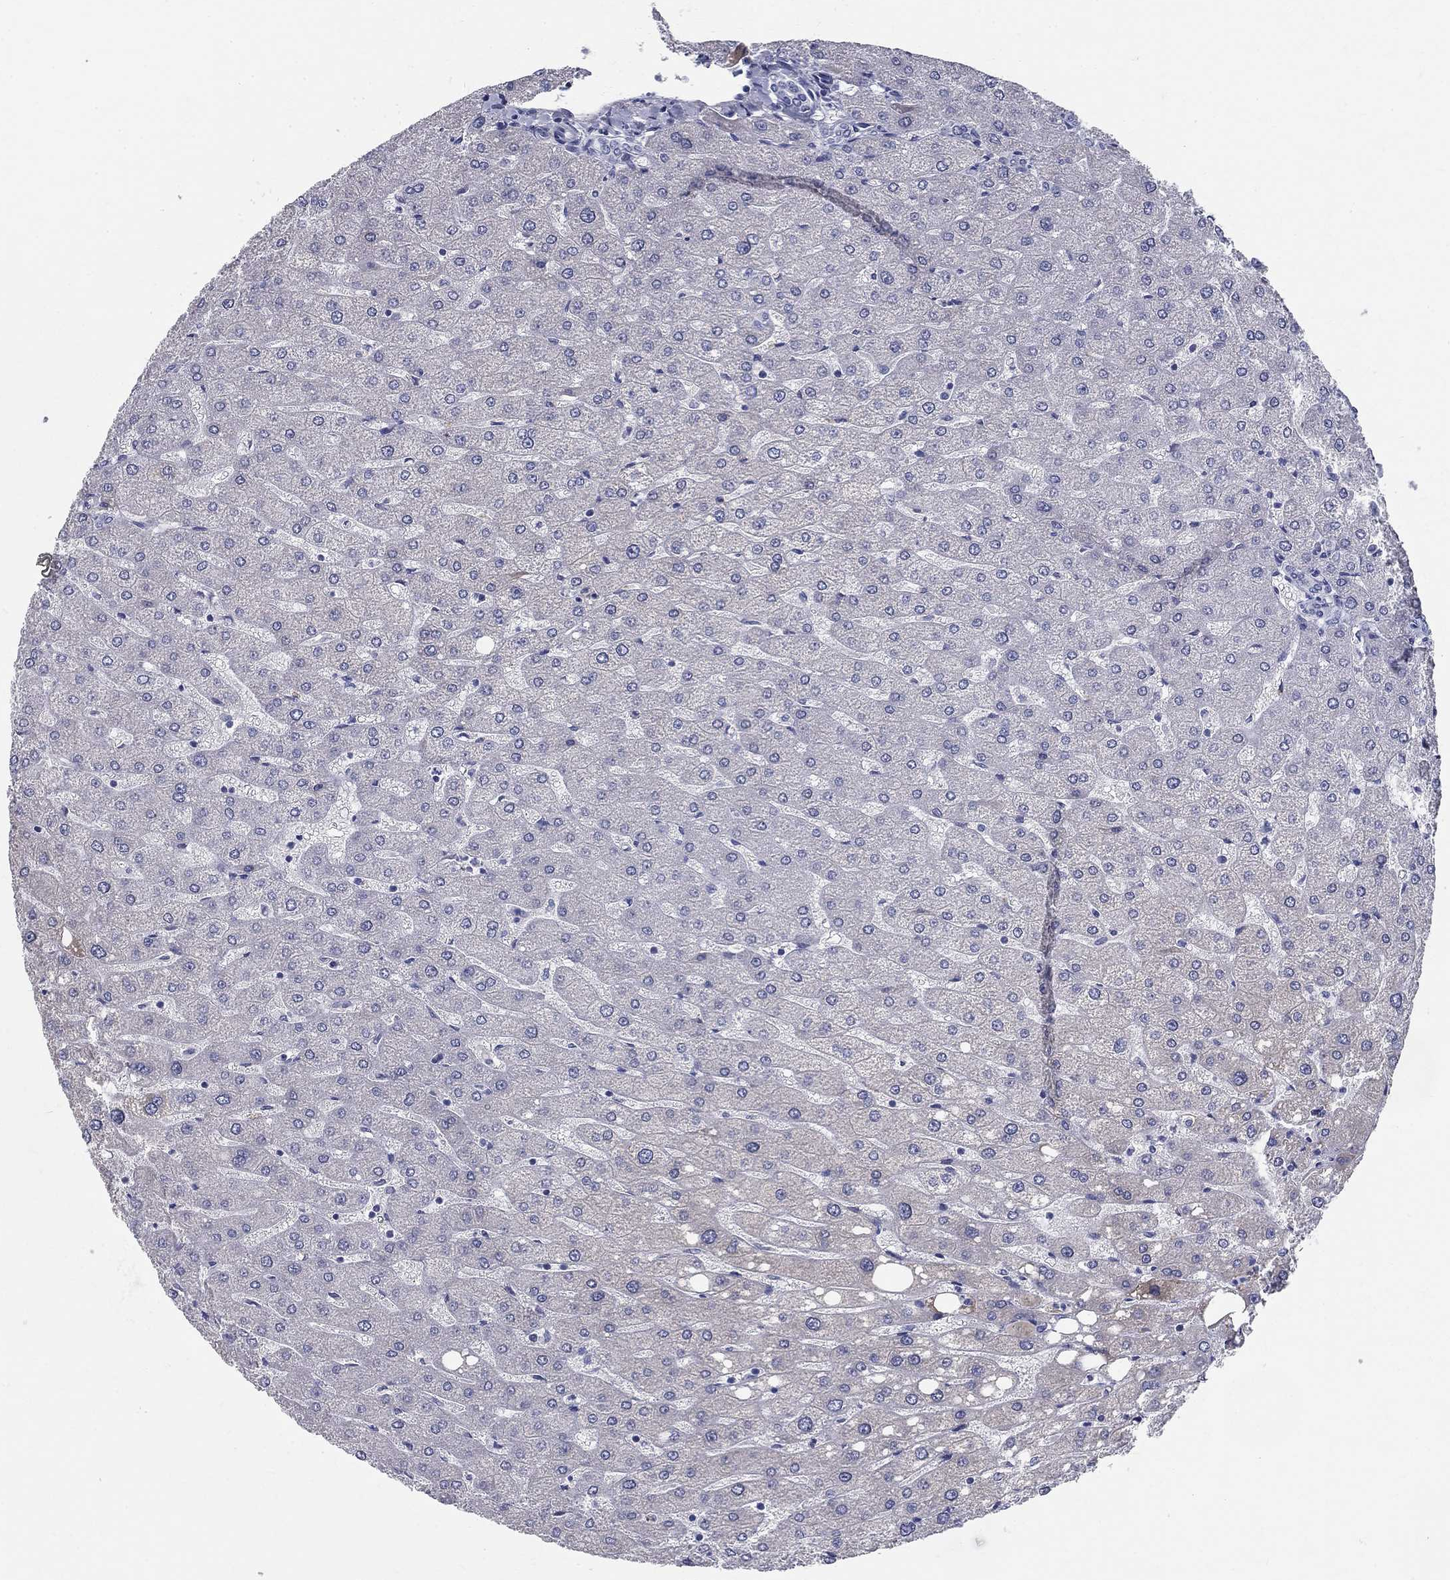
{"staining": {"intensity": "negative", "quantity": "none", "location": "none"}, "tissue": "liver", "cell_type": "Cholangiocytes", "image_type": "normal", "snomed": [{"axis": "morphology", "description": "Normal tissue, NOS"}, {"axis": "topography", "description": "Liver"}], "caption": "Immunohistochemistry (IHC) micrograph of unremarkable liver: human liver stained with DAB reveals no significant protein expression in cholangiocytes.", "gene": "TGM4", "patient": {"sex": "male", "age": 67}}